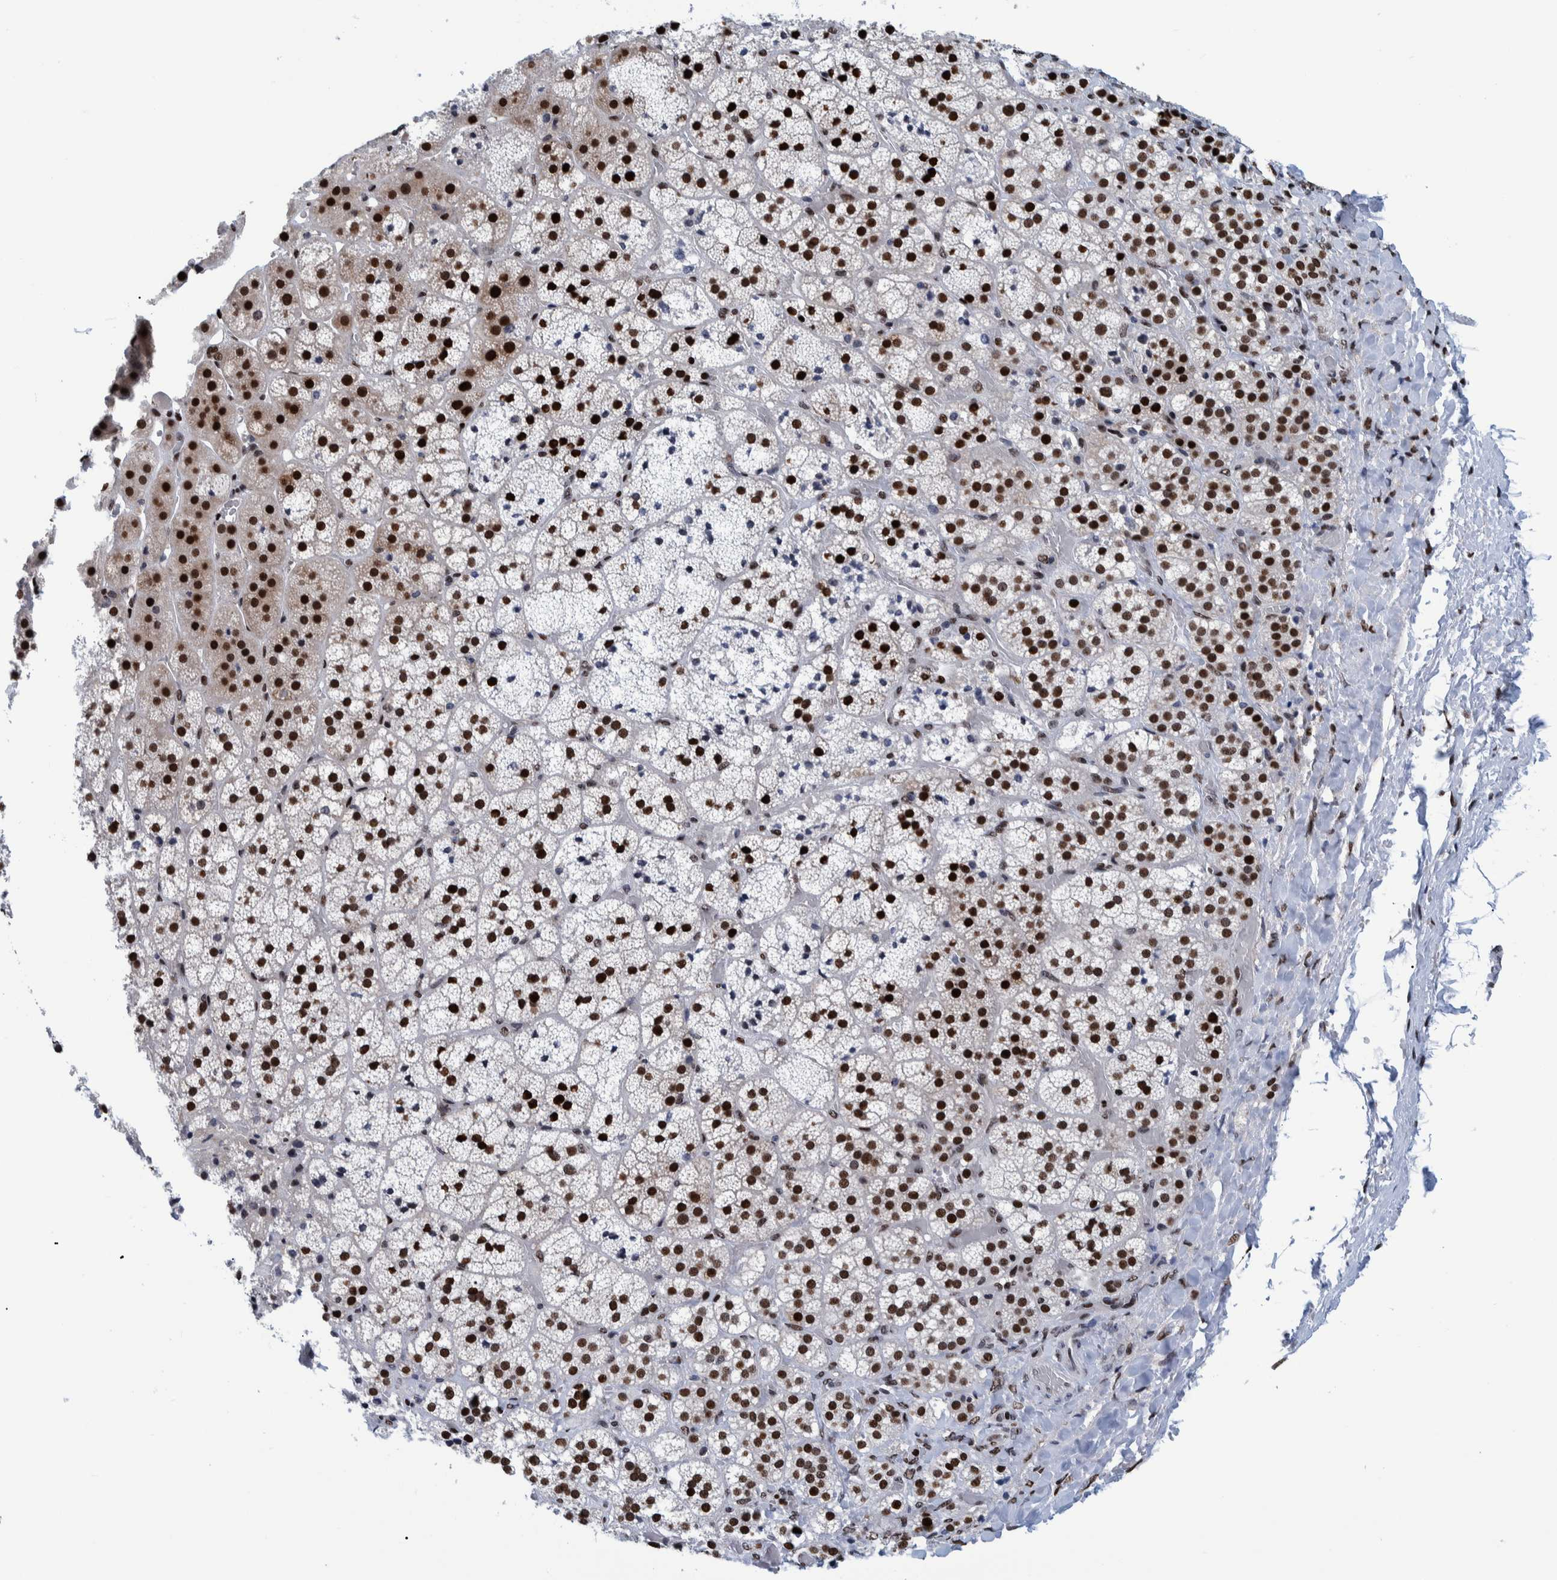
{"staining": {"intensity": "strong", "quantity": ">75%", "location": "nuclear"}, "tissue": "adrenal gland", "cell_type": "Glandular cells", "image_type": "normal", "snomed": [{"axis": "morphology", "description": "Normal tissue, NOS"}, {"axis": "topography", "description": "Adrenal gland"}], "caption": "A histopathology image of adrenal gland stained for a protein demonstrates strong nuclear brown staining in glandular cells. (IHC, brightfield microscopy, high magnification).", "gene": "HEATR9", "patient": {"sex": "female", "age": 44}}